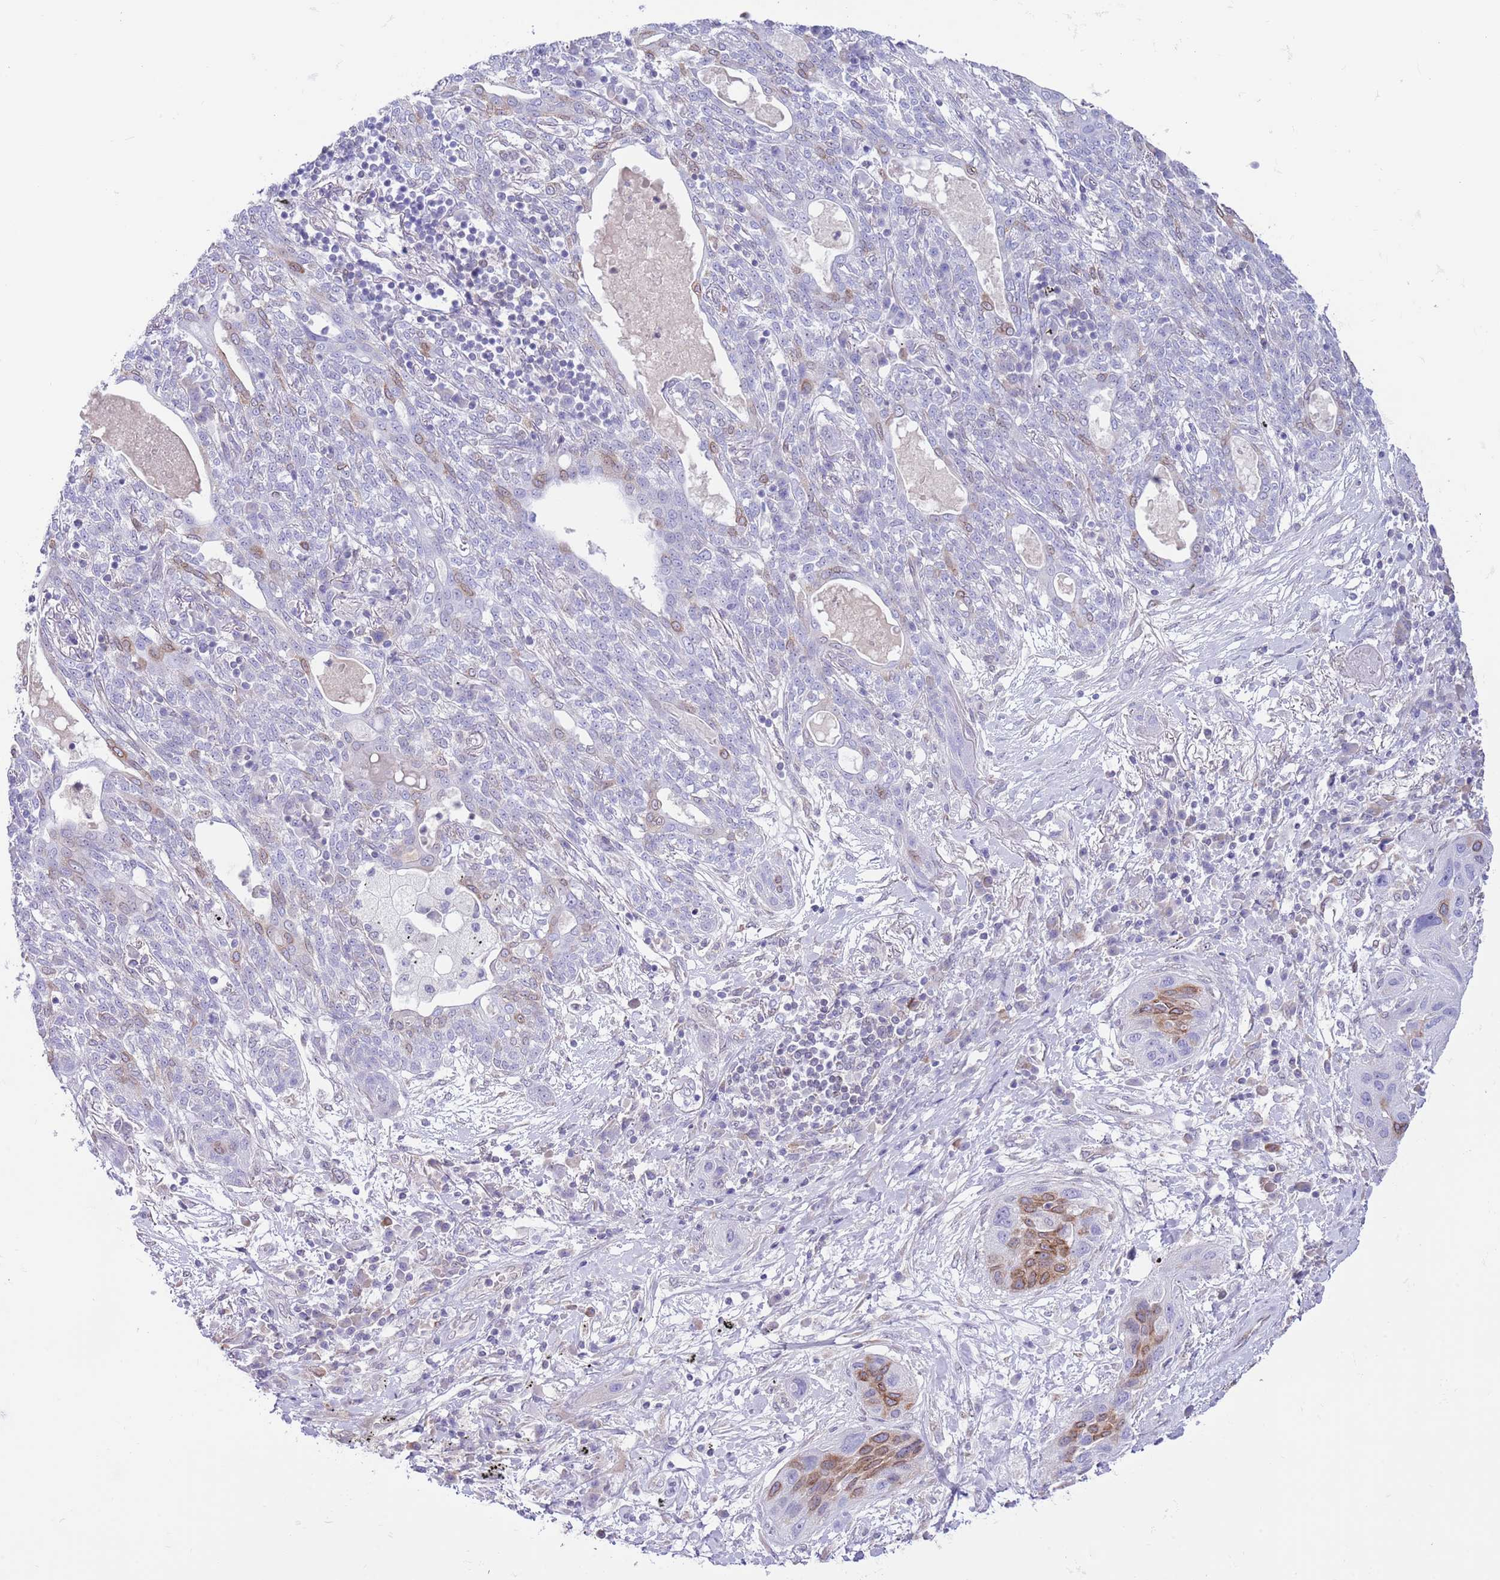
{"staining": {"intensity": "moderate", "quantity": "<25%", "location": "cytoplasmic/membranous"}, "tissue": "lung cancer", "cell_type": "Tumor cells", "image_type": "cancer", "snomed": [{"axis": "morphology", "description": "Squamous cell carcinoma, NOS"}, {"axis": "topography", "description": "Lung"}], "caption": "Protein staining of lung cancer tissue shows moderate cytoplasmic/membranous staining in about <25% of tumor cells. Ihc stains the protein of interest in brown and the nuclei are stained blue.", "gene": "EBPL", "patient": {"sex": "female", "age": 70}}